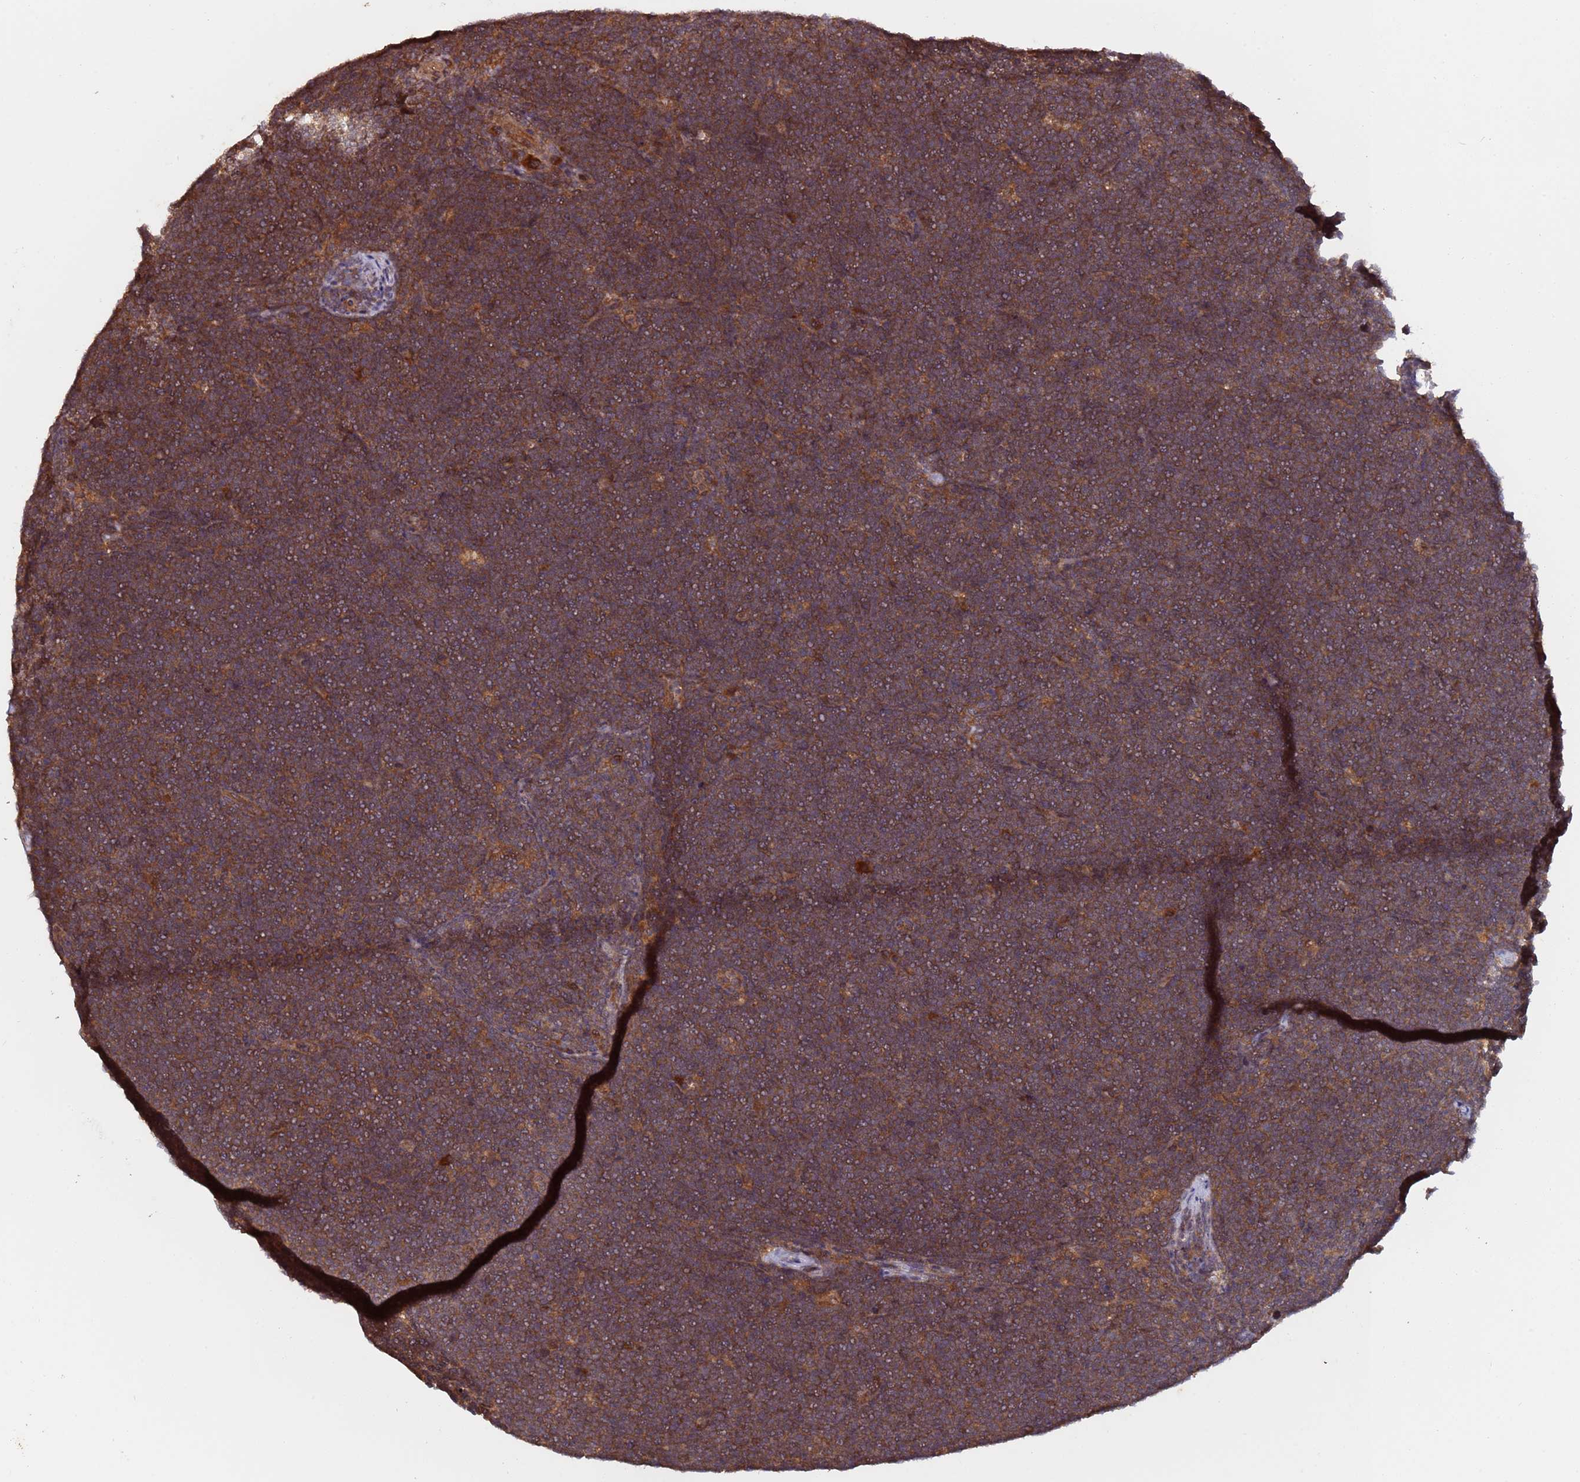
{"staining": {"intensity": "moderate", "quantity": ">75%", "location": "cytoplasmic/membranous"}, "tissue": "lymphoma", "cell_type": "Tumor cells", "image_type": "cancer", "snomed": [{"axis": "morphology", "description": "Malignant lymphoma, non-Hodgkin's type, High grade"}, {"axis": "topography", "description": "Lymph node"}], "caption": "A histopathology image showing moderate cytoplasmic/membranous expression in about >75% of tumor cells in lymphoma, as visualized by brown immunohistochemical staining.", "gene": "ERI1", "patient": {"sex": "male", "age": 13}}